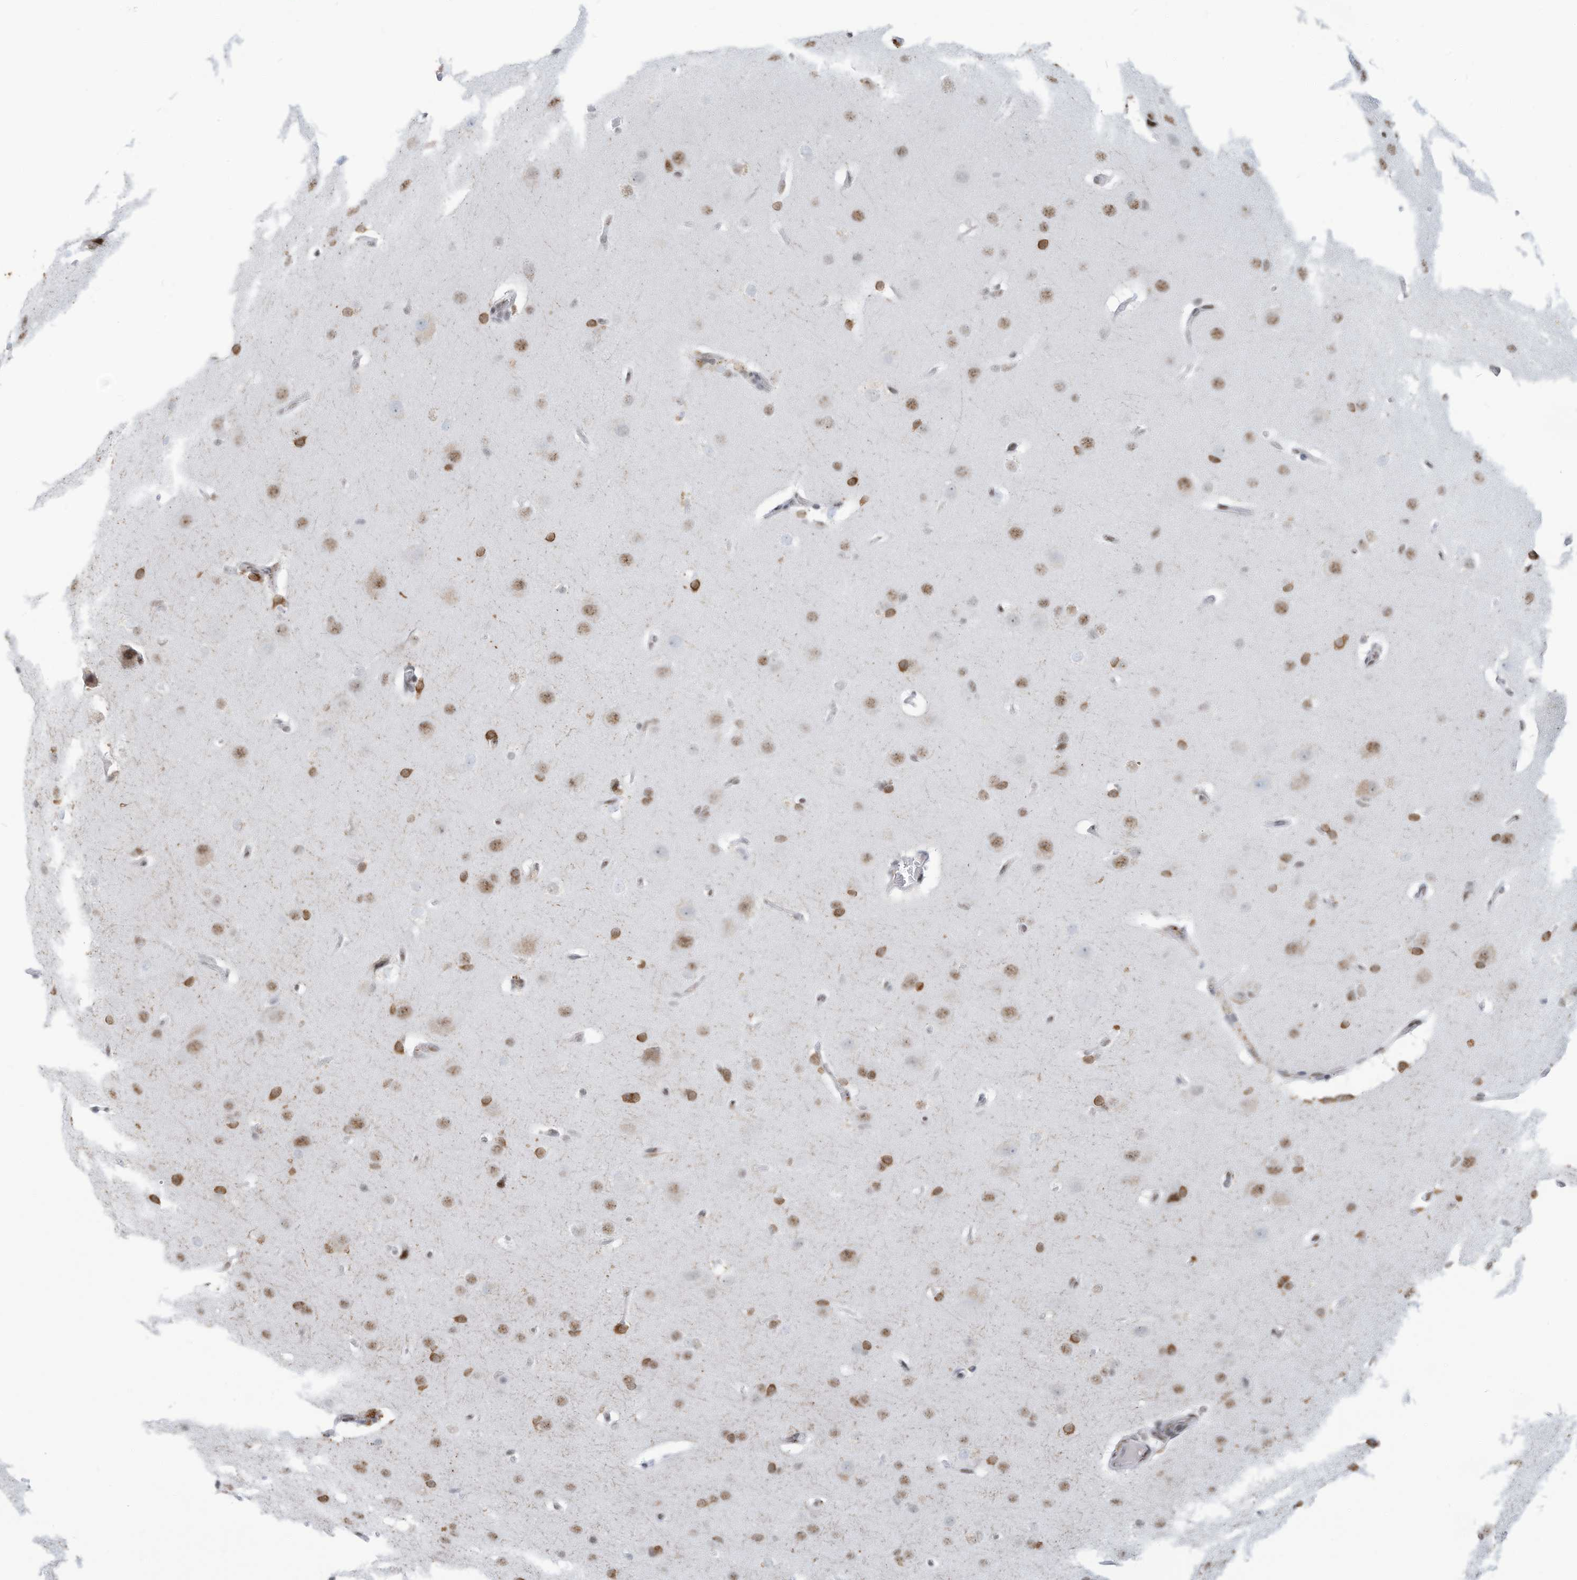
{"staining": {"intensity": "moderate", "quantity": ">75%", "location": "nuclear"}, "tissue": "glioma", "cell_type": "Tumor cells", "image_type": "cancer", "snomed": [{"axis": "morphology", "description": "Glioma, malignant, Low grade"}, {"axis": "topography", "description": "Brain"}], "caption": "Immunohistochemistry (DAB (3,3'-diaminobenzidine)) staining of malignant glioma (low-grade) displays moderate nuclear protein positivity in approximately >75% of tumor cells.", "gene": "SARNP", "patient": {"sex": "female", "age": 37}}